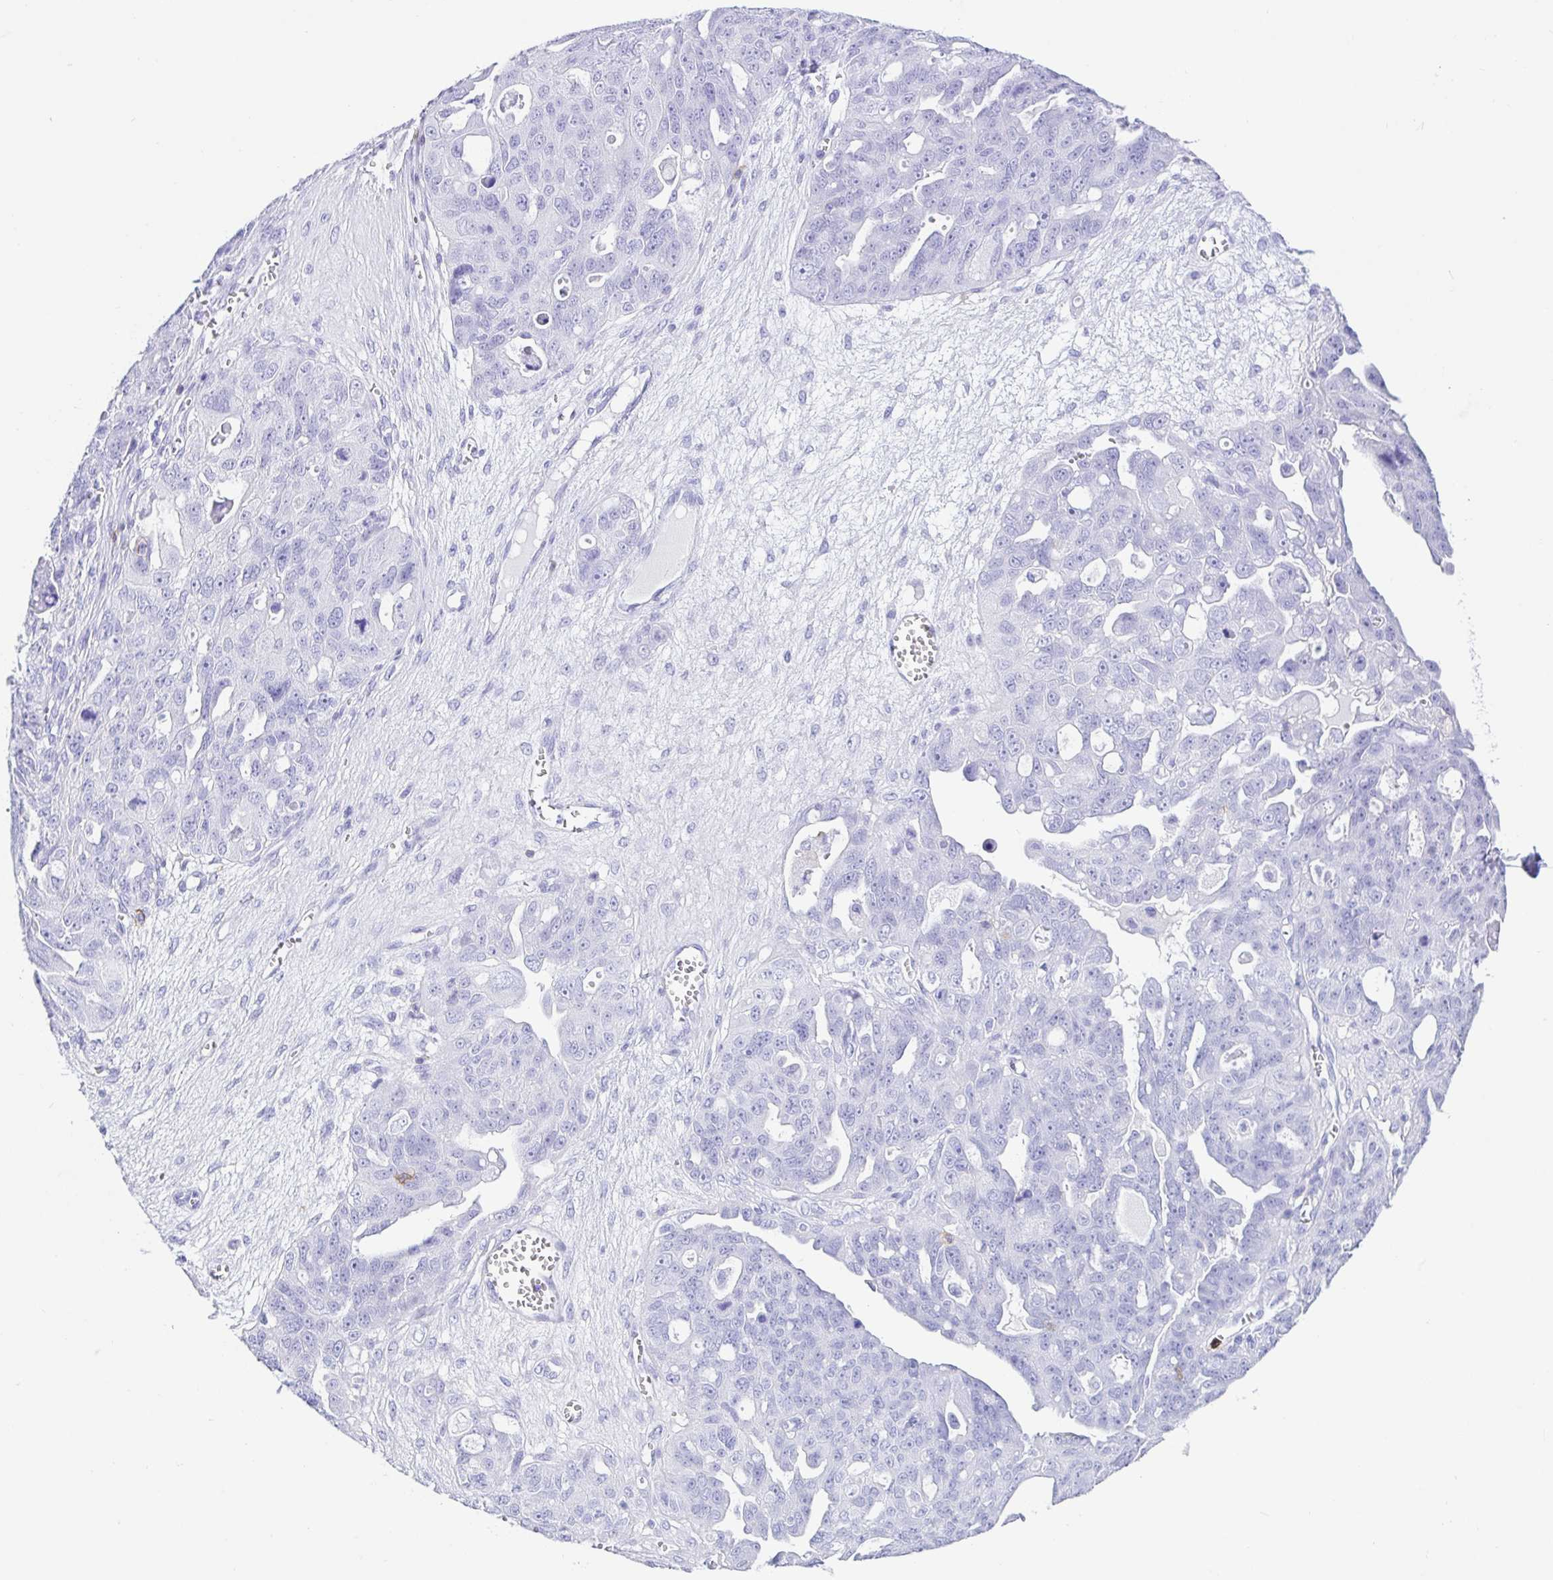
{"staining": {"intensity": "negative", "quantity": "none", "location": "none"}, "tissue": "ovarian cancer", "cell_type": "Tumor cells", "image_type": "cancer", "snomed": [{"axis": "morphology", "description": "Carcinoma, endometroid"}, {"axis": "topography", "description": "Ovary"}], "caption": "This is an immunohistochemistry (IHC) histopathology image of ovarian cancer (endometroid carcinoma). There is no expression in tumor cells.", "gene": "CD5", "patient": {"sex": "female", "age": 70}}